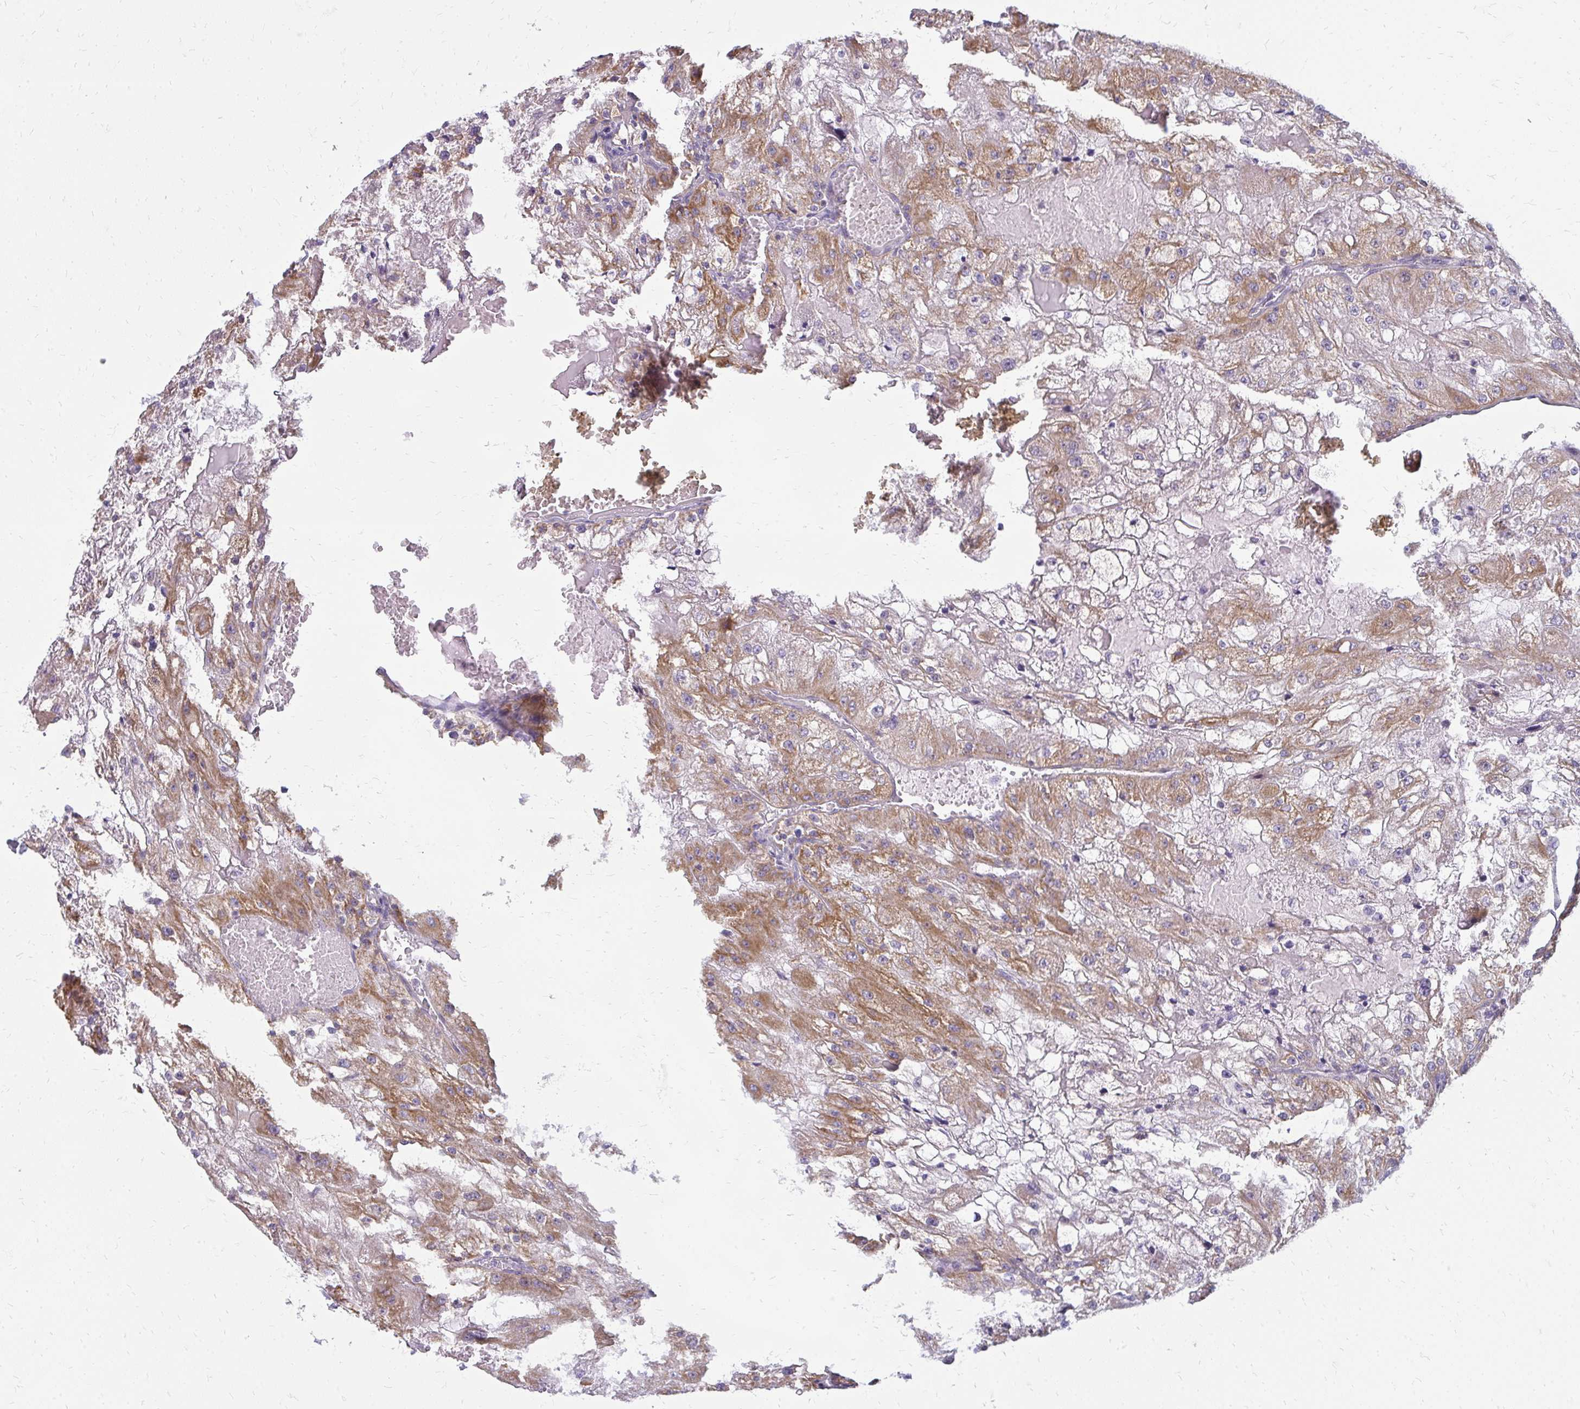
{"staining": {"intensity": "moderate", "quantity": "25%-75%", "location": "cytoplasmic/membranous"}, "tissue": "renal cancer", "cell_type": "Tumor cells", "image_type": "cancer", "snomed": [{"axis": "morphology", "description": "Adenocarcinoma, NOS"}, {"axis": "topography", "description": "Kidney"}], "caption": "Immunohistochemical staining of renal cancer (adenocarcinoma) reveals medium levels of moderate cytoplasmic/membranous positivity in about 25%-75% of tumor cells.", "gene": "IFIT1", "patient": {"sex": "female", "age": 74}}